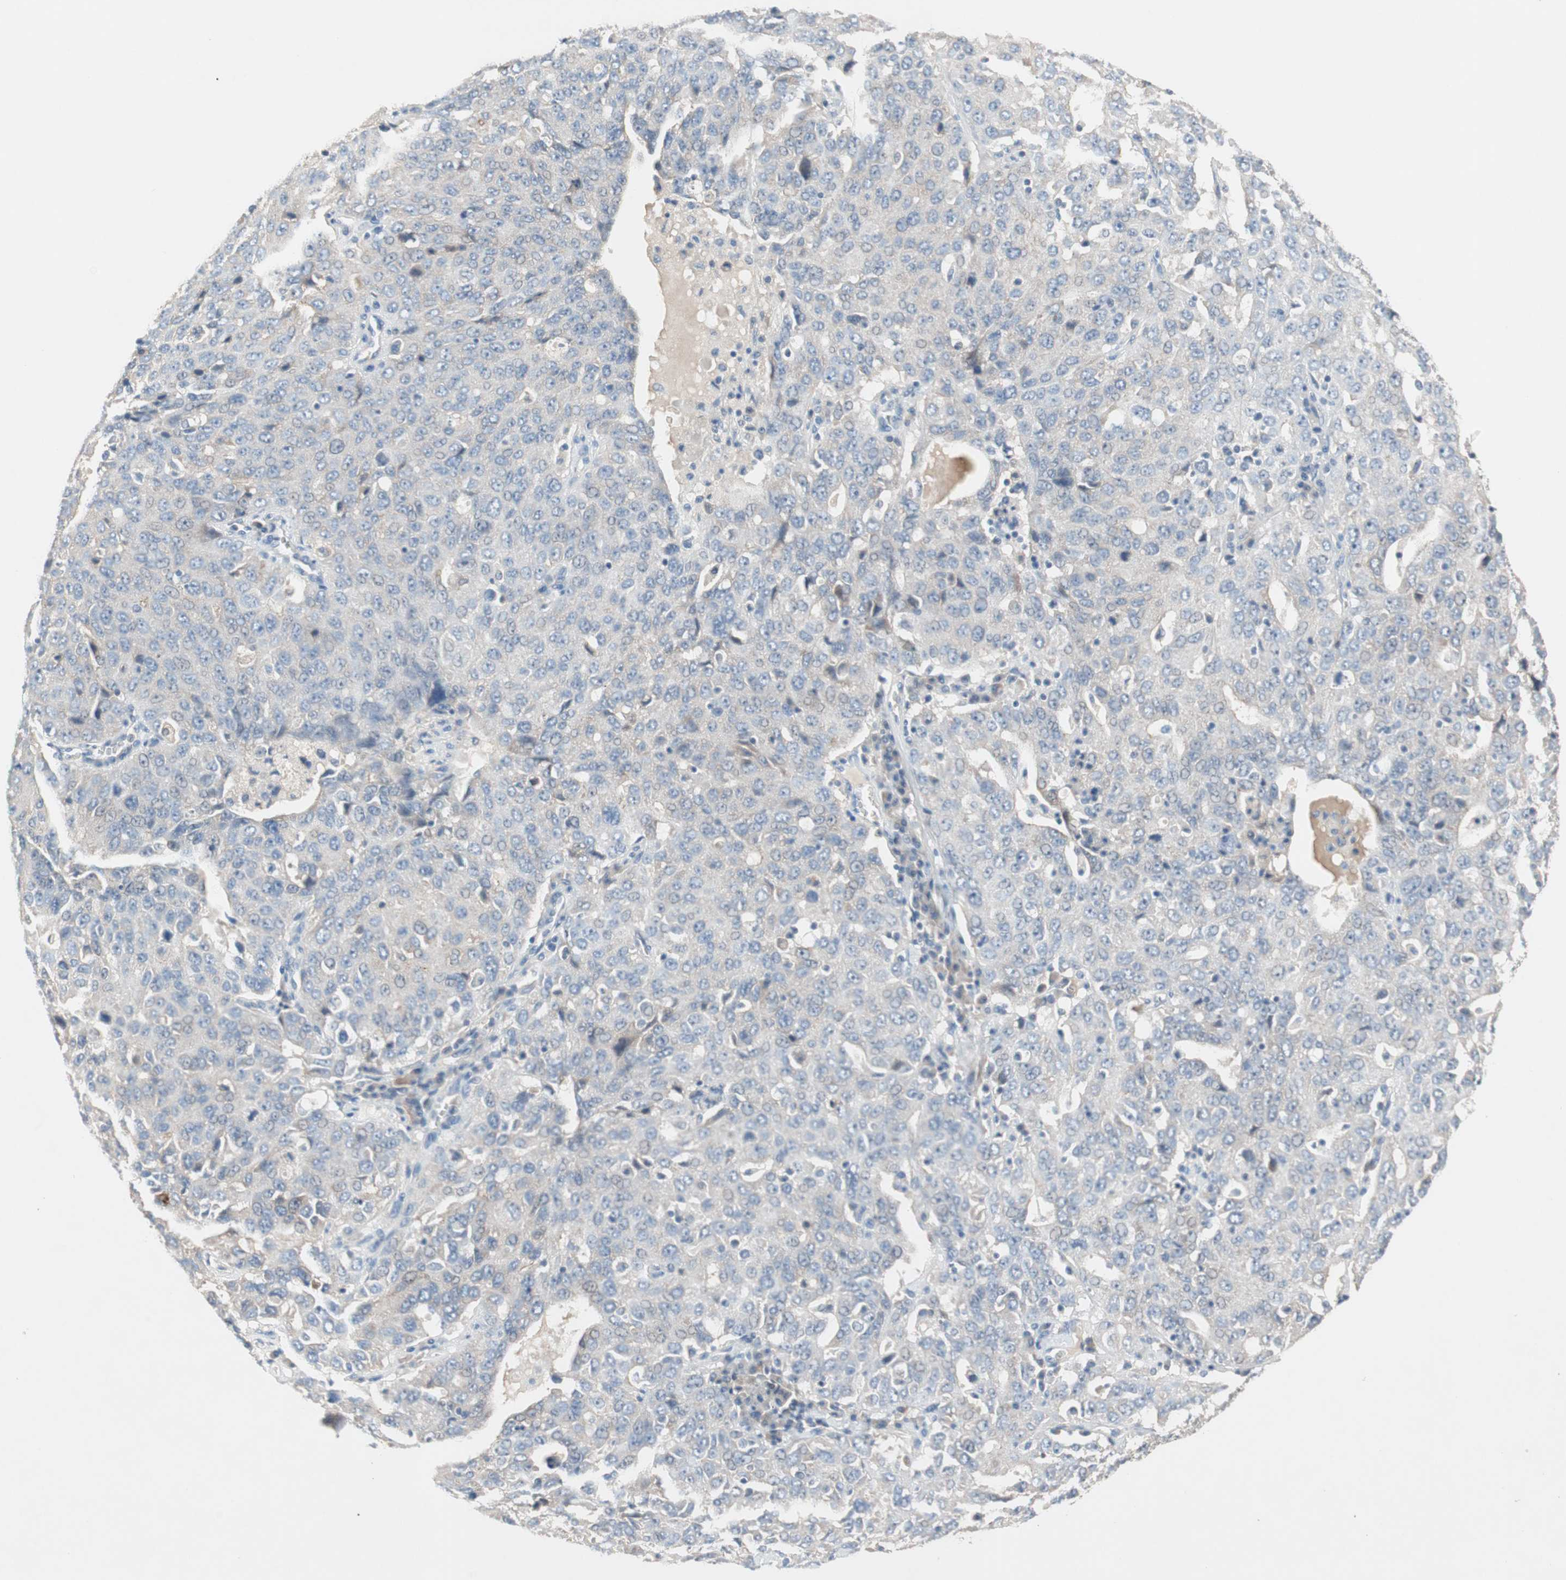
{"staining": {"intensity": "negative", "quantity": "none", "location": "none"}, "tissue": "ovarian cancer", "cell_type": "Tumor cells", "image_type": "cancer", "snomed": [{"axis": "morphology", "description": "Carcinoma, endometroid"}, {"axis": "topography", "description": "Ovary"}], "caption": "This is an IHC histopathology image of ovarian cancer (endometroid carcinoma). There is no staining in tumor cells.", "gene": "GLUL", "patient": {"sex": "female", "age": 62}}